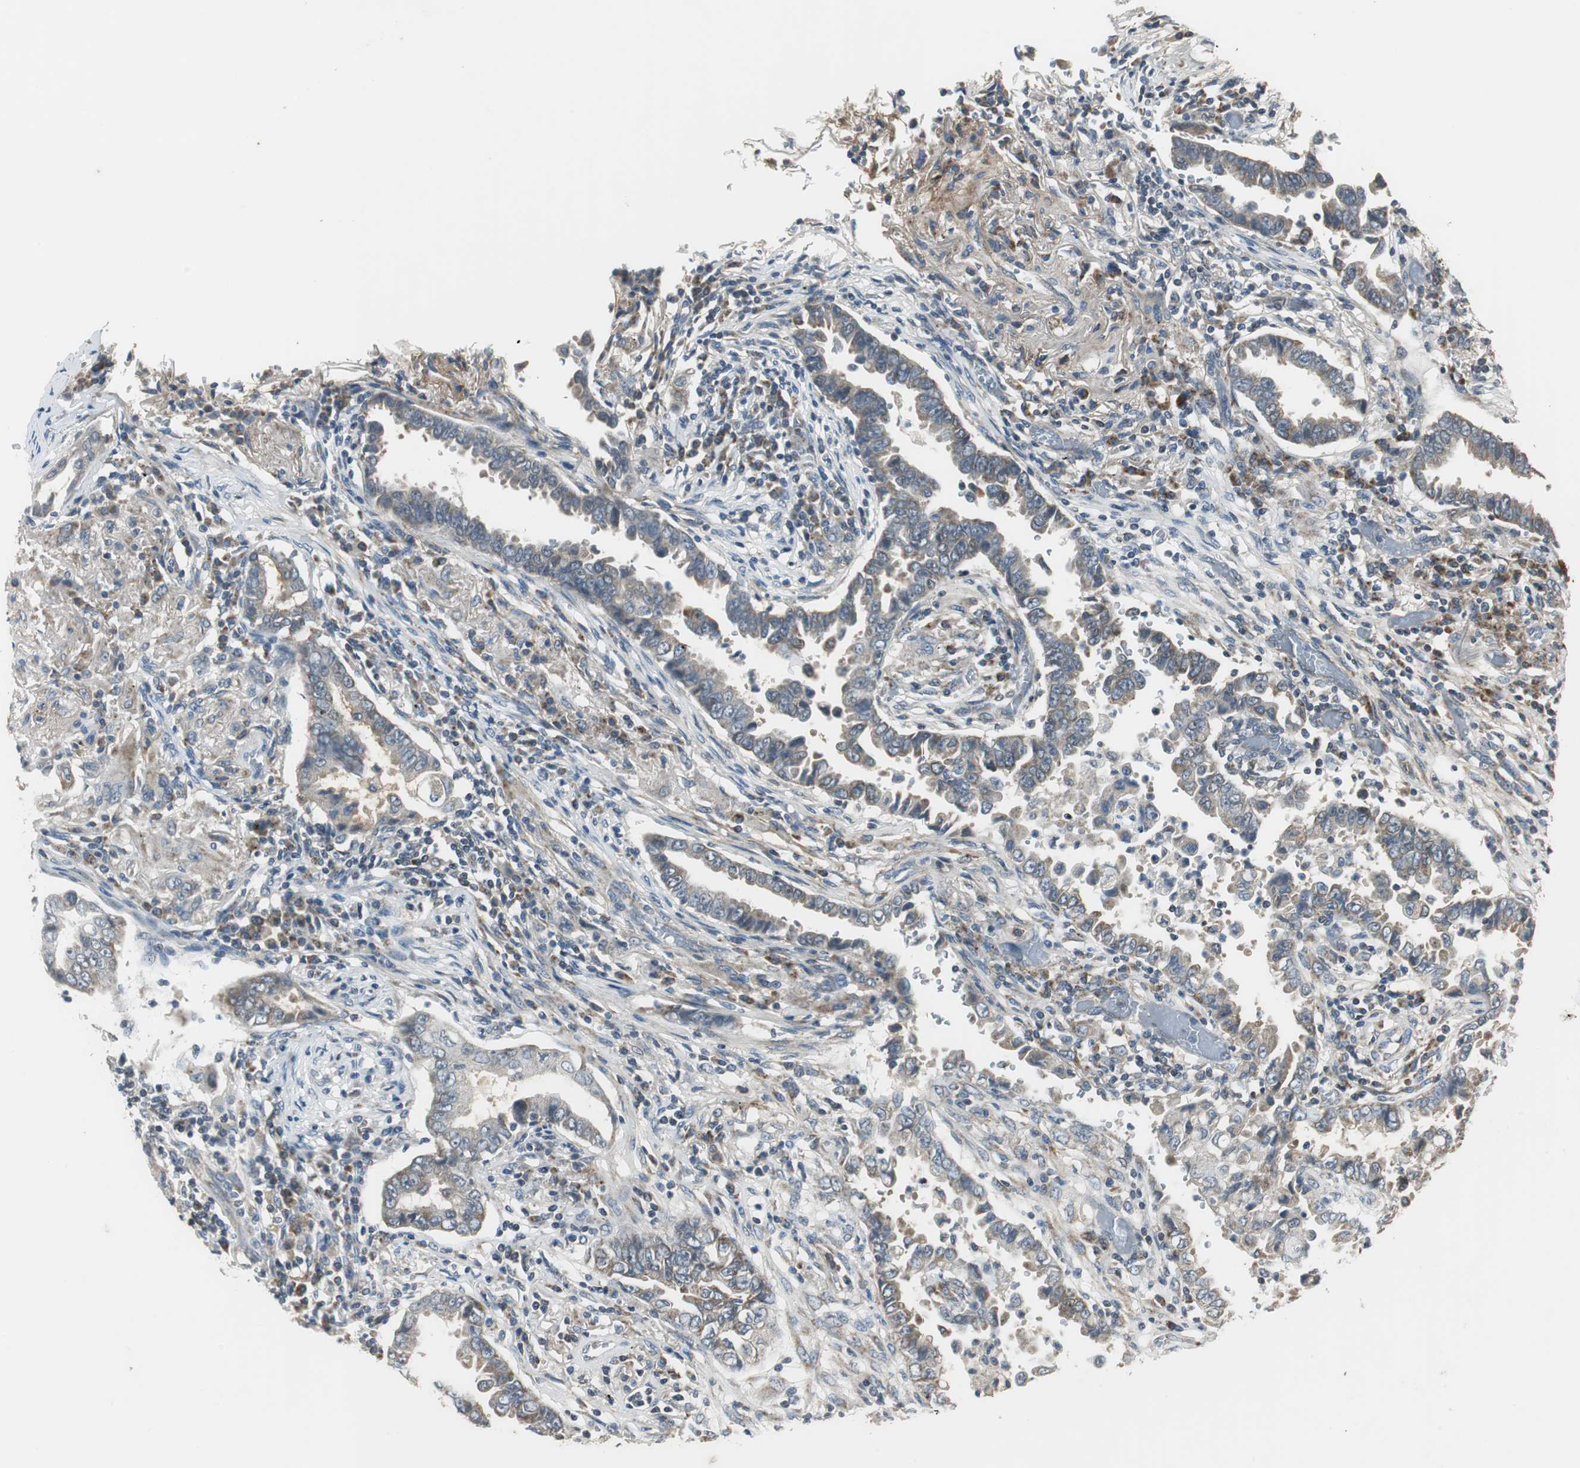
{"staining": {"intensity": "weak", "quantity": ">75%", "location": "cytoplasmic/membranous"}, "tissue": "lung cancer", "cell_type": "Tumor cells", "image_type": "cancer", "snomed": [{"axis": "morphology", "description": "Normal tissue, NOS"}, {"axis": "morphology", "description": "Inflammation, NOS"}, {"axis": "morphology", "description": "Adenocarcinoma, NOS"}, {"axis": "topography", "description": "Lung"}], "caption": "Immunohistochemical staining of human adenocarcinoma (lung) demonstrates low levels of weak cytoplasmic/membranous positivity in approximately >75% of tumor cells.", "gene": "MSTO1", "patient": {"sex": "female", "age": 64}}